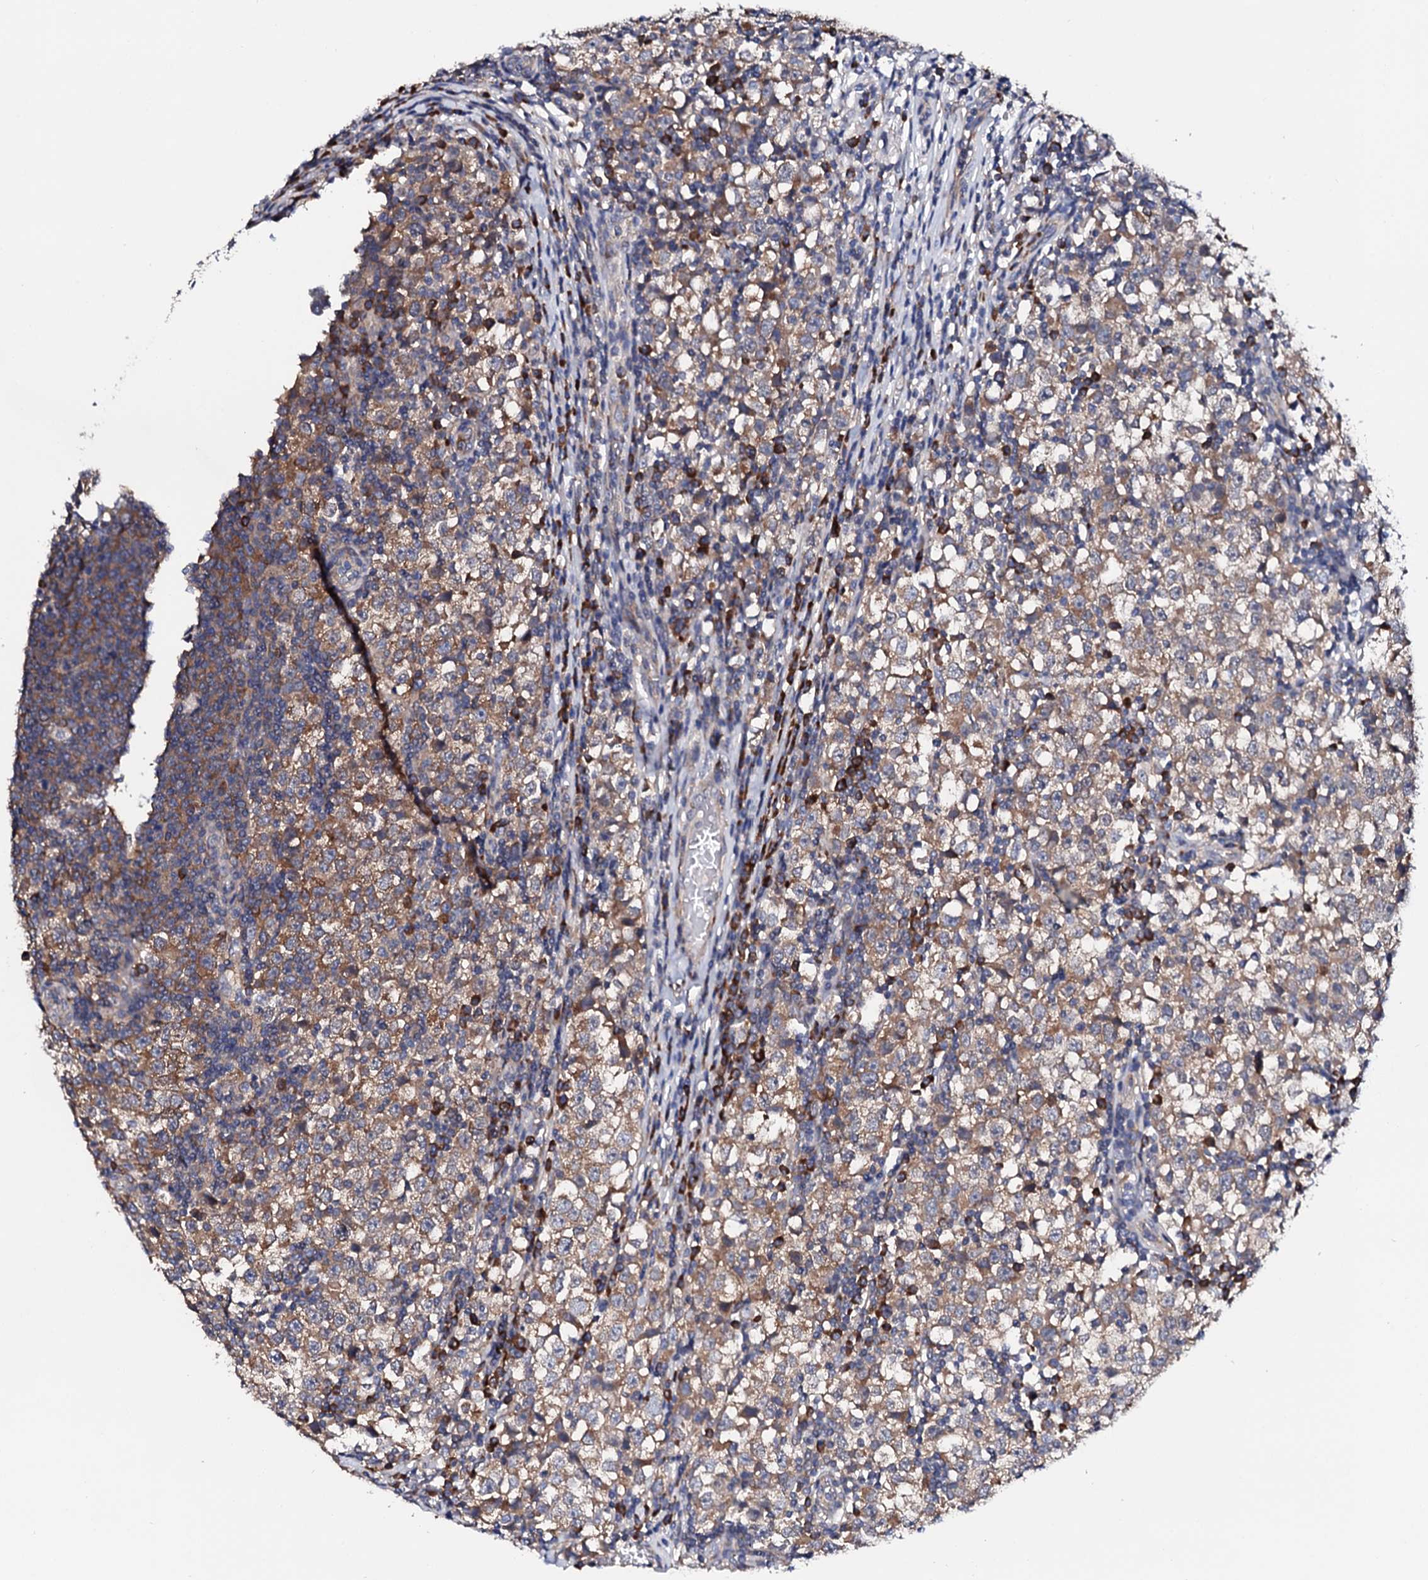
{"staining": {"intensity": "moderate", "quantity": ">75%", "location": "cytoplasmic/membranous"}, "tissue": "testis cancer", "cell_type": "Tumor cells", "image_type": "cancer", "snomed": [{"axis": "morphology", "description": "Seminoma, NOS"}, {"axis": "topography", "description": "Testis"}], "caption": "This image demonstrates IHC staining of testis cancer (seminoma), with medium moderate cytoplasmic/membranous positivity in about >75% of tumor cells.", "gene": "NUP58", "patient": {"sex": "male", "age": 65}}